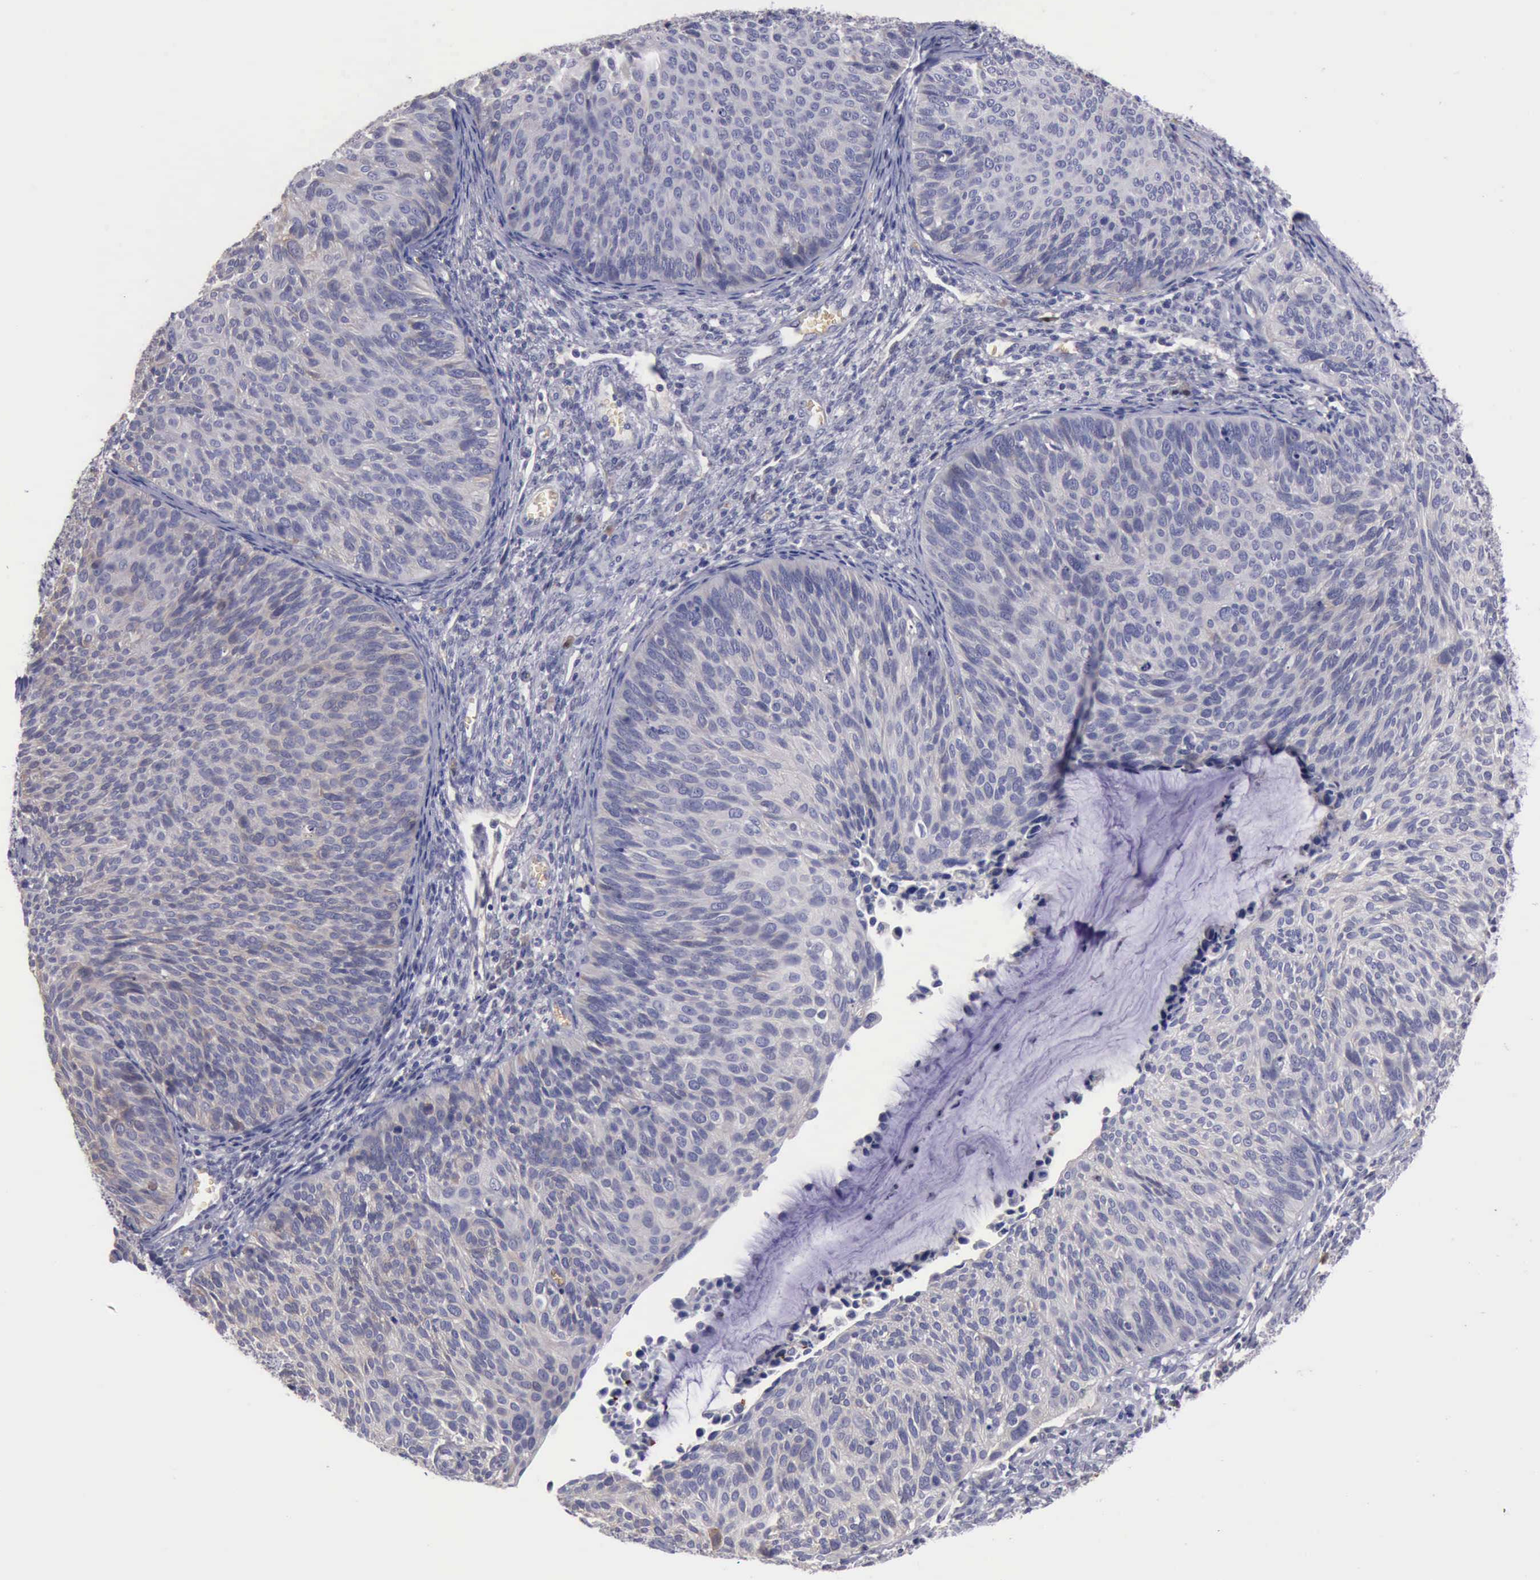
{"staining": {"intensity": "weak", "quantity": ">75%", "location": "cytoplasmic/membranous"}, "tissue": "cervical cancer", "cell_type": "Tumor cells", "image_type": "cancer", "snomed": [{"axis": "morphology", "description": "Squamous cell carcinoma, NOS"}, {"axis": "topography", "description": "Cervix"}], "caption": "The photomicrograph shows staining of cervical squamous cell carcinoma, revealing weak cytoplasmic/membranous protein positivity (brown color) within tumor cells. (DAB (3,3'-diaminobenzidine) IHC, brown staining for protein, blue staining for nuclei).", "gene": "CEP128", "patient": {"sex": "female", "age": 36}}